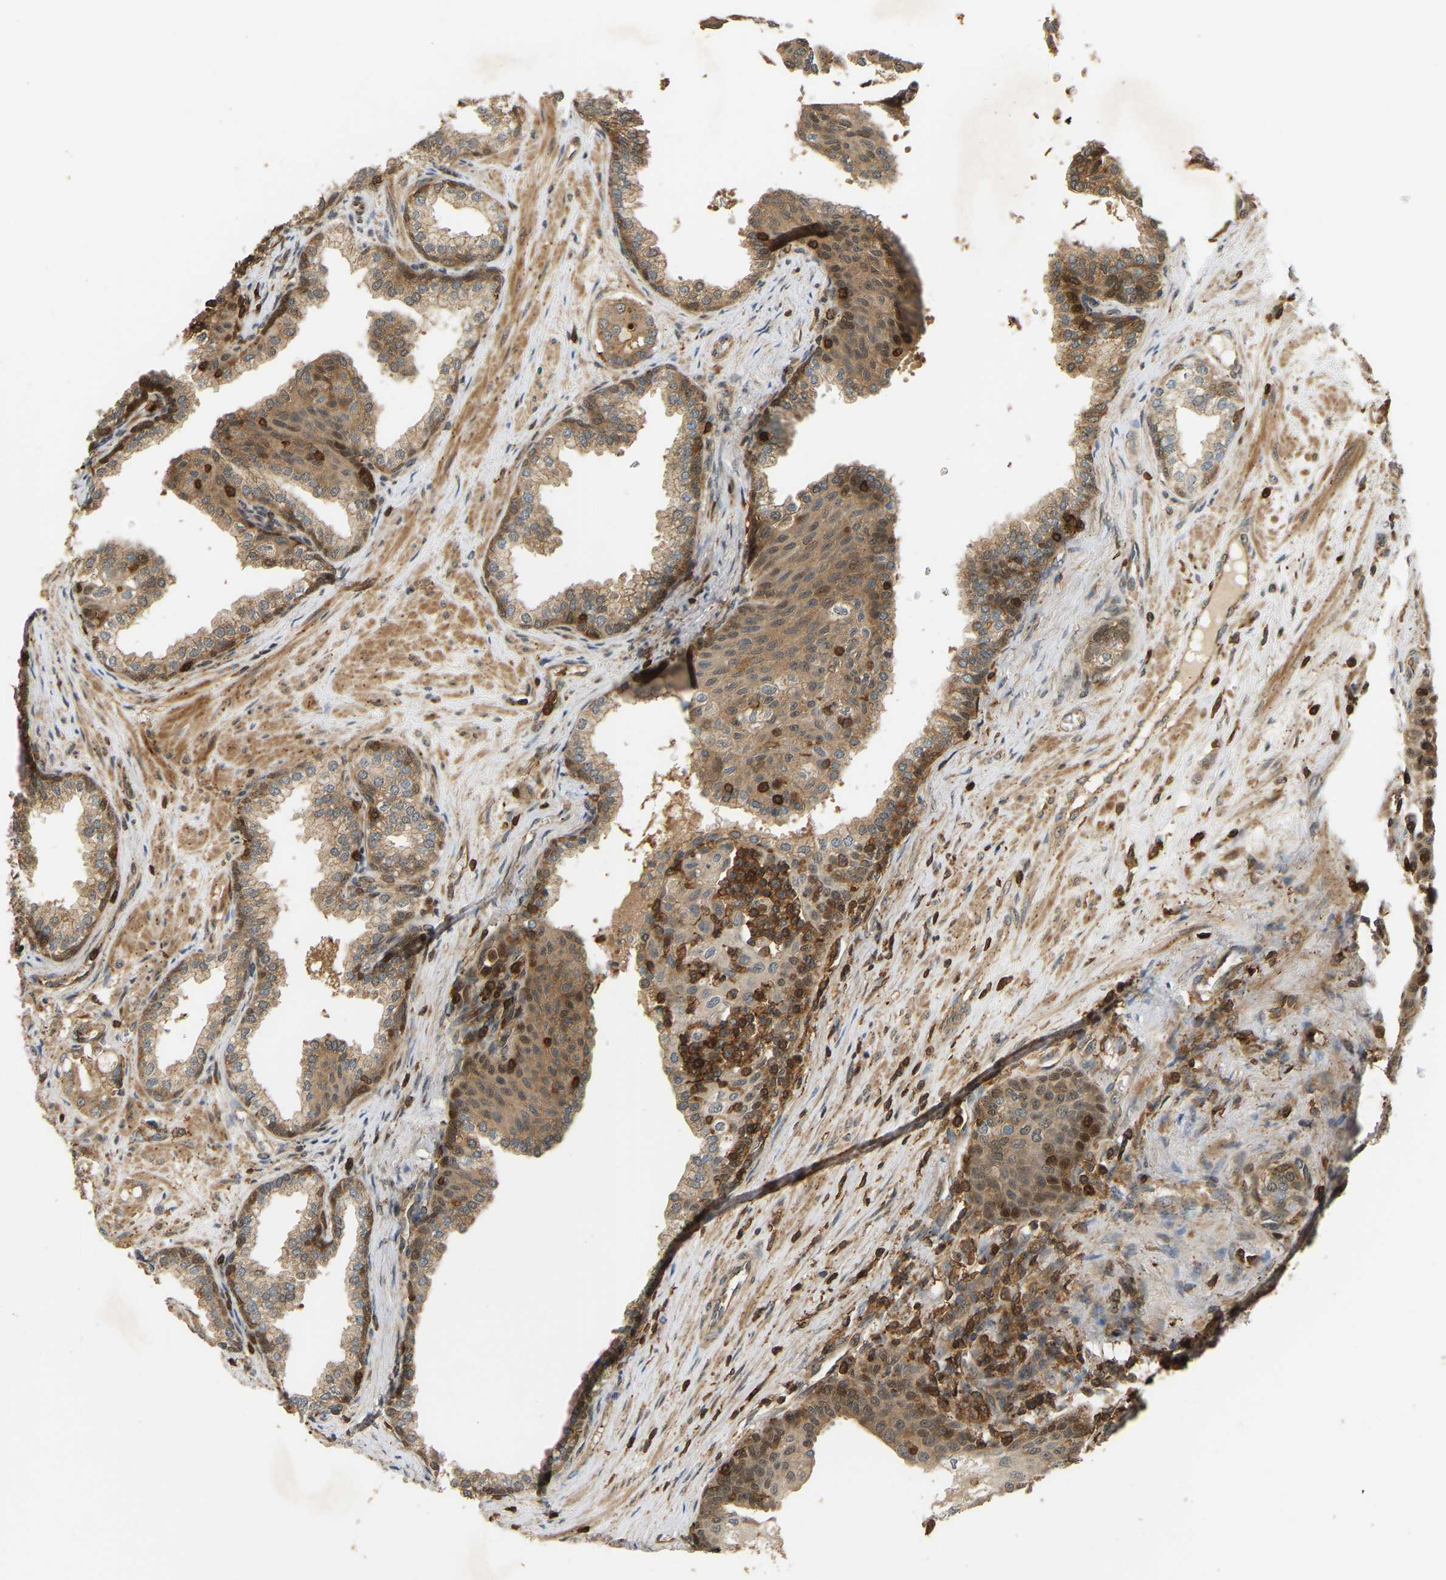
{"staining": {"intensity": "moderate", "quantity": ">75%", "location": "cytoplasmic/membranous"}, "tissue": "prostate cancer", "cell_type": "Tumor cells", "image_type": "cancer", "snomed": [{"axis": "morphology", "description": "Adenocarcinoma, High grade"}, {"axis": "topography", "description": "Prostate"}], "caption": "A brown stain labels moderate cytoplasmic/membranous staining of a protein in prostate cancer (high-grade adenocarcinoma) tumor cells.", "gene": "GOPC", "patient": {"sex": "male", "age": 52}}